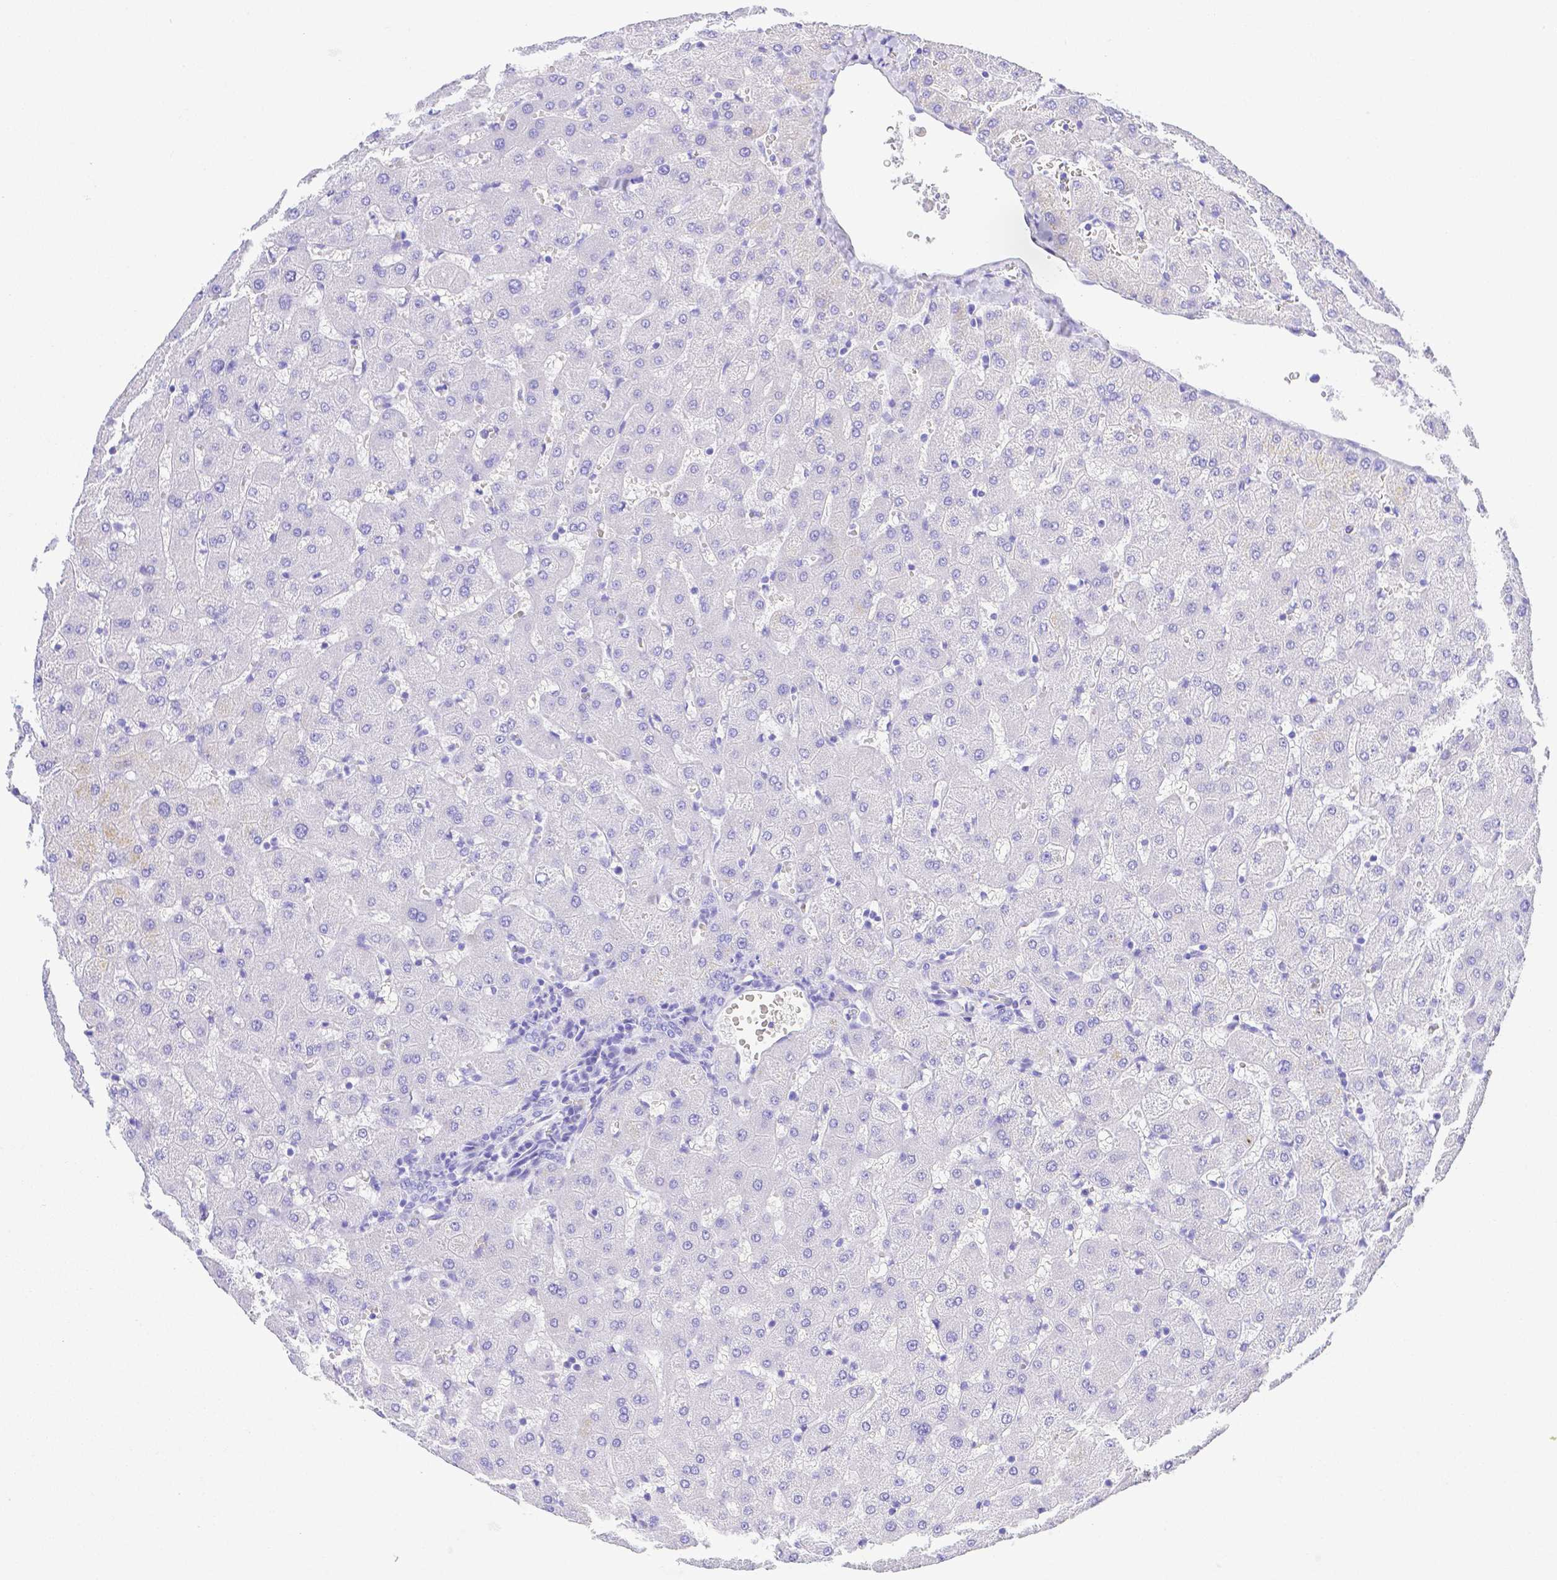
{"staining": {"intensity": "negative", "quantity": "none", "location": "none"}, "tissue": "liver", "cell_type": "Cholangiocytes", "image_type": "normal", "snomed": [{"axis": "morphology", "description": "Normal tissue, NOS"}, {"axis": "topography", "description": "Liver"}], "caption": "This is a image of IHC staining of normal liver, which shows no positivity in cholangiocytes. (DAB IHC with hematoxylin counter stain).", "gene": "SMR3A", "patient": {"sex": "female", "age": 63}}